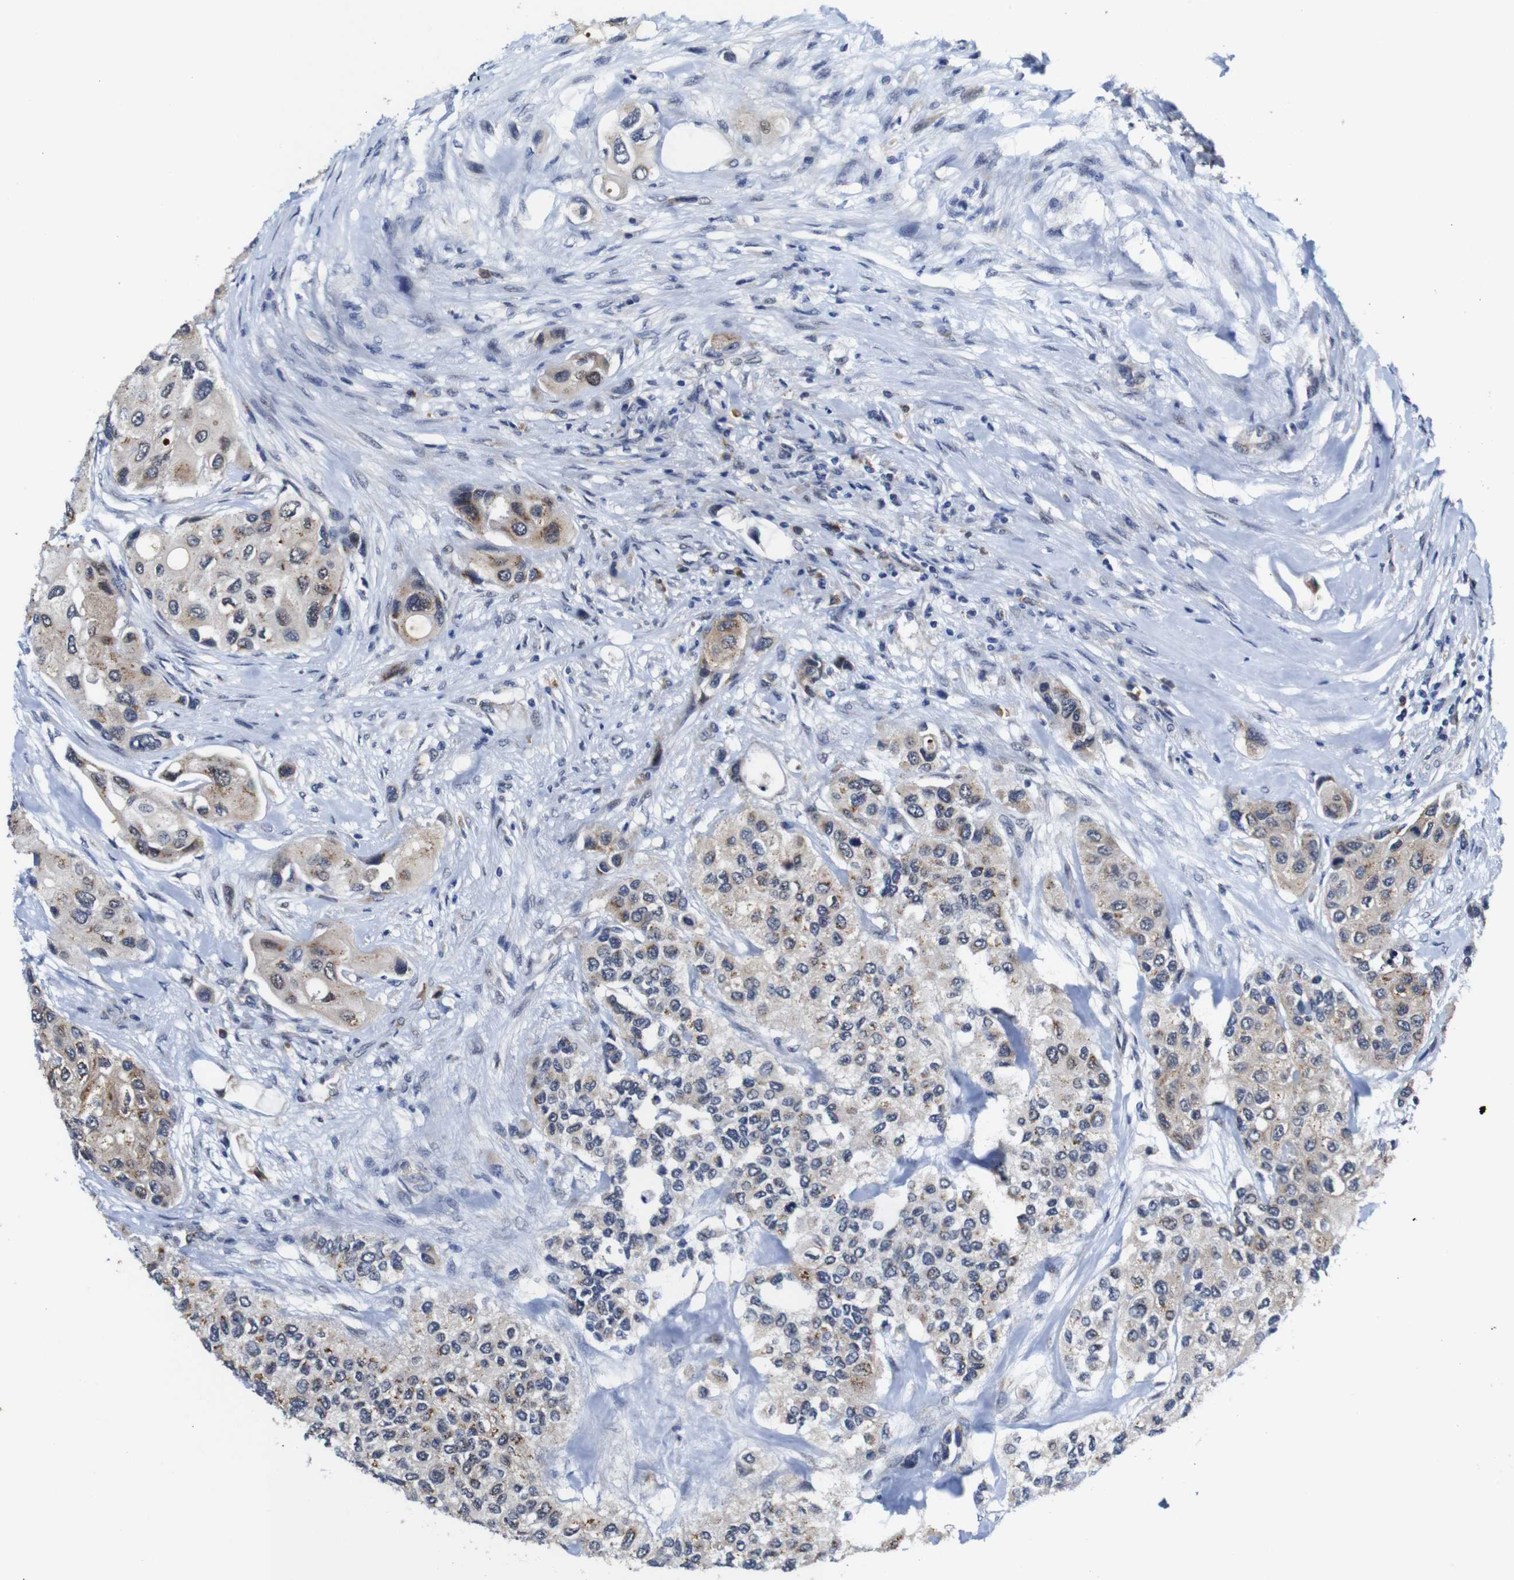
{"staining": {"intensity": "moderate", "quantity": "25%-75%", "location": "cytoplasmic/membranous"}, "tissue": "urothelial cancer", "cell_type": "Tumor cells", "image_type": "cancer", "snomed": [{"axis": "morphology", "description": "Urothelial carcinoma, High grade"}, {"axis": "topography", "description": "Urinary bladder"}], "caption": "This is an image of immunohistochemistry (IHC) staining of urothelial carcinoma (high-grade), which shows moderate expression in the cytoplasmic/membranous of tumor cells.", "gene": "FURIN", "patient": {"sex": "female", "age": 56}}